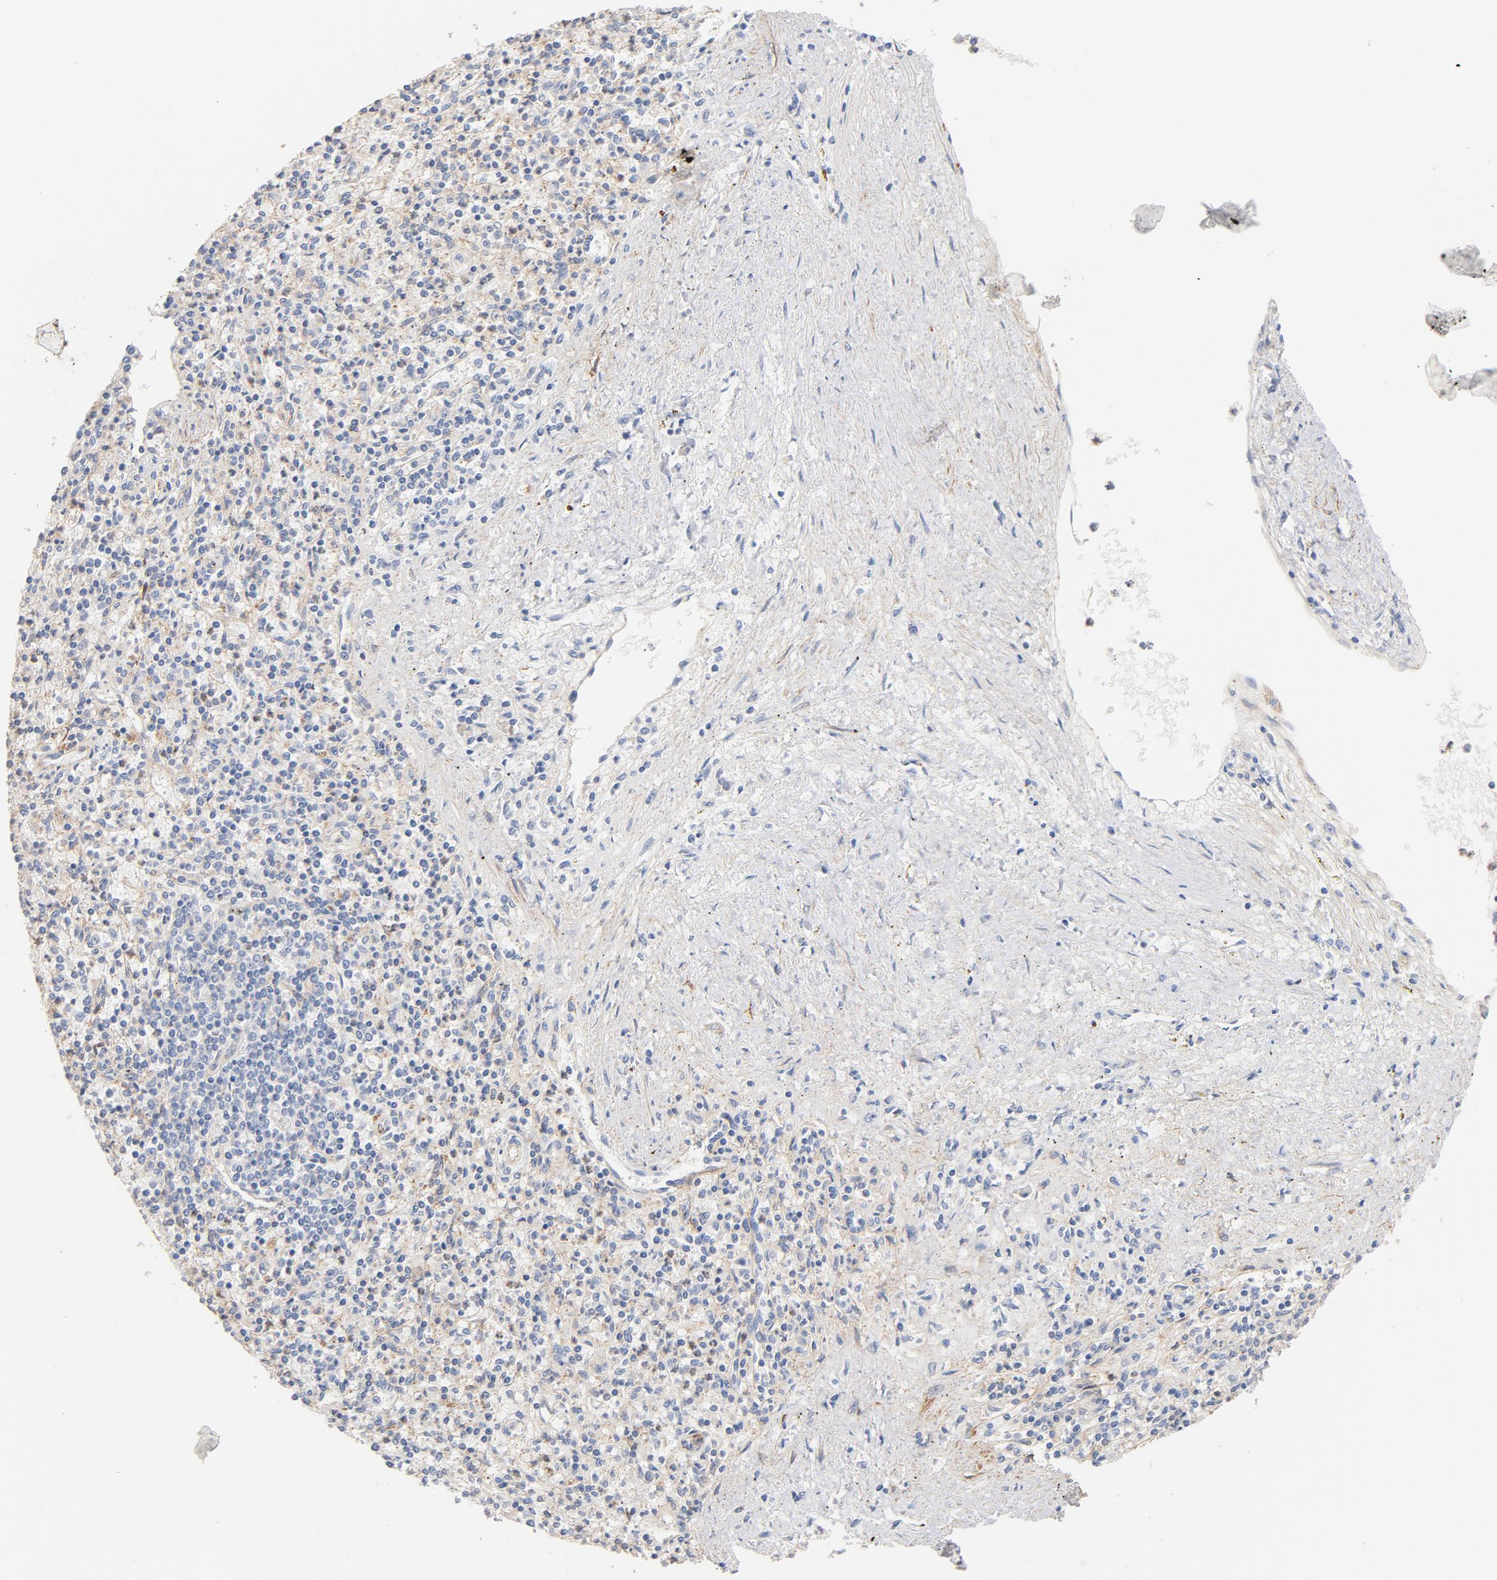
{"staining": {"intensity": "weak", "quantity": "25%-75%", "location": "cytoplasmic/membranous"}, "tissue": "spleen", "cell_type": "Cells in red pulp", "image_type": "normal", "snomed": [{"axis": "morphology", "description": "Normal tissue, NOS"}, {"axis": "topography", "description": "Spleen"}], "caption": "The micrograph exhibits staining of benign spleen, revealing weak cytoplasmic/membranous protein staining (brown color) within cells in red pulp.", "gene": "STRN3", "patient": {"sex": "male", "age": 72}}